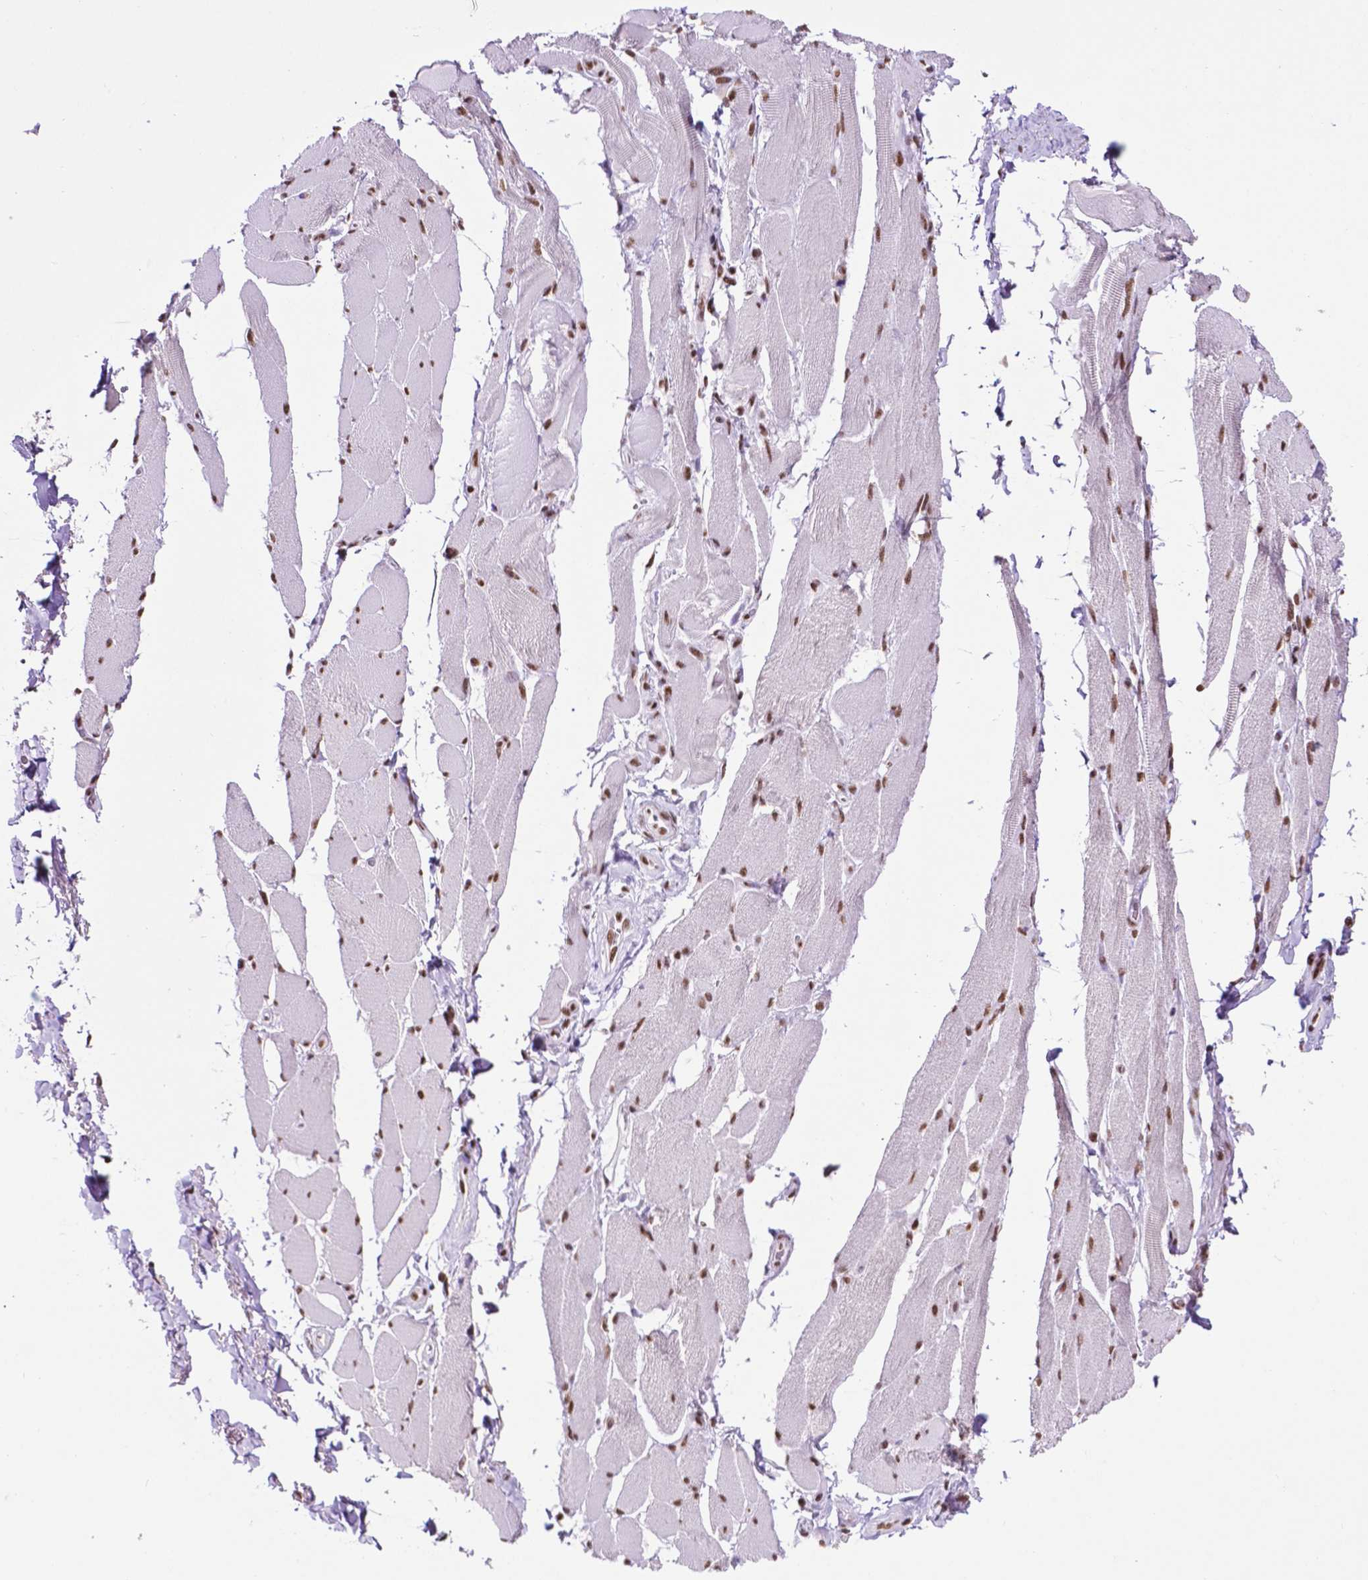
{"staining": {"intensity": "strong", "quantity": "25%-75%", "location": "nuclear"}, "tissue": "skeletal muscle", "cell_type": "Myocytes", "image_type": "normal", "snomed": [{"axis": "morphology", "description": "Normal tissue, NOS"}, {"axis": "topography", "description": "Skeletal muscle"}, {"axis": "topography", "description": "Anal"}, {"axis": "topography", "description": "Peripheral nerve tissue"}], "caption": "Immunohistochemistry (IHC) photomicrograph of benign skeletal muscle: skeletal muscle stained using immunohistochemistry (IHC) demonstrates high levels of strong protein expression localized specifically in the nuclear of myocytes, appearing as a nuclear brown color.", "gene": "CCAR2", "patient": {"sex": "male", "age": 53}}